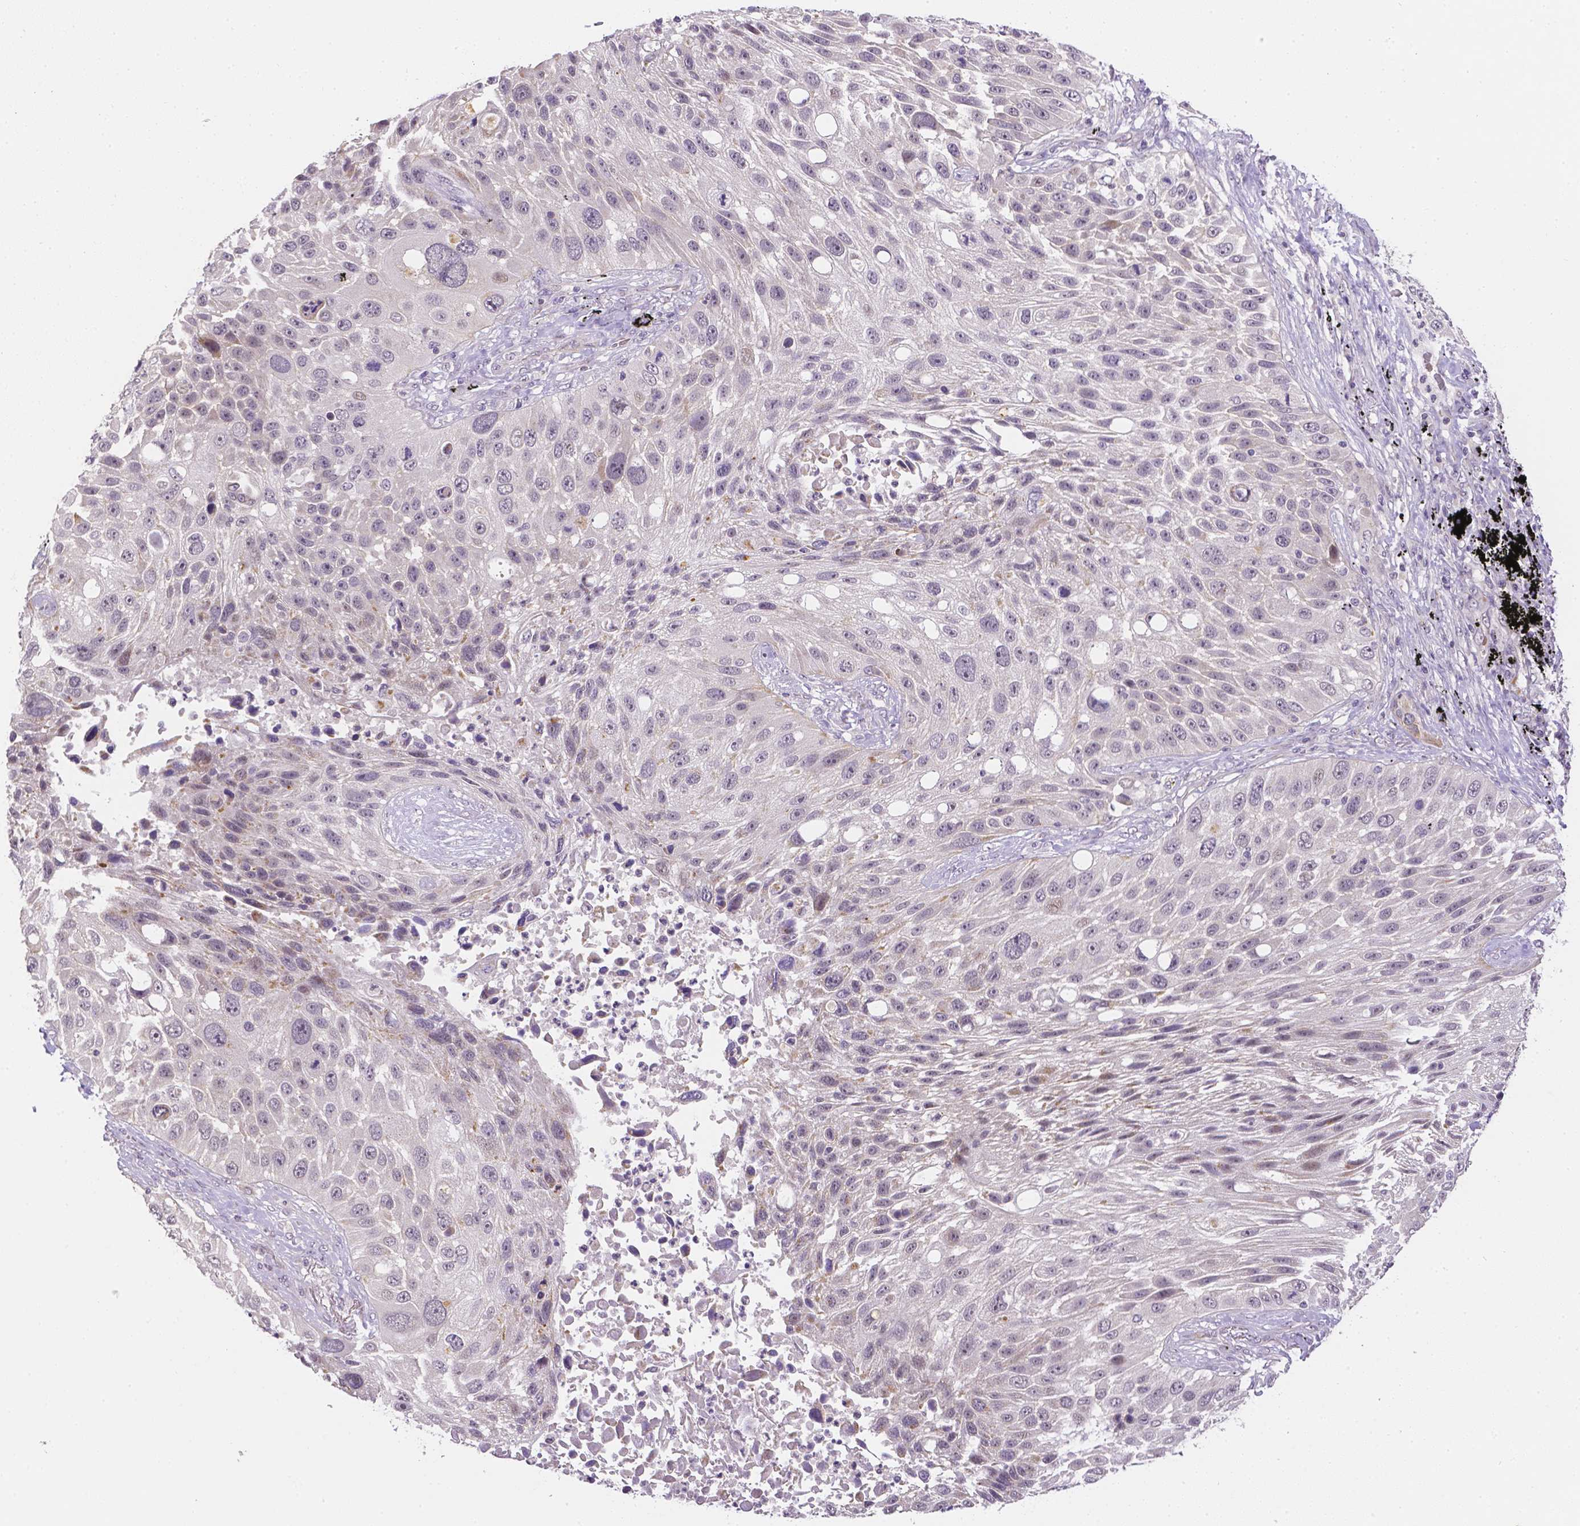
{"staining": {"intensity": "negative", "quantity": "none", "location": "none"}, "tissue": "lung cancer", "cell_type": "Tumor cells", "image_type": "cancer", "snomed": [{"axis": "morphology", "description": "Normal morphology"}, {"axis": "morphology", "description": "Squamous cell carcinoma, NOS"}, {"axis": "topography", "description": "Lymph node"}, {"axis": "topography", "description": "Lung"}], "caption": "A photomicrograph of lung cancer stained for a protein exhibits no brown staining in tumor cells.", "gene": "ZNF280B", "patient": {"sex": "male", "age": 67}}